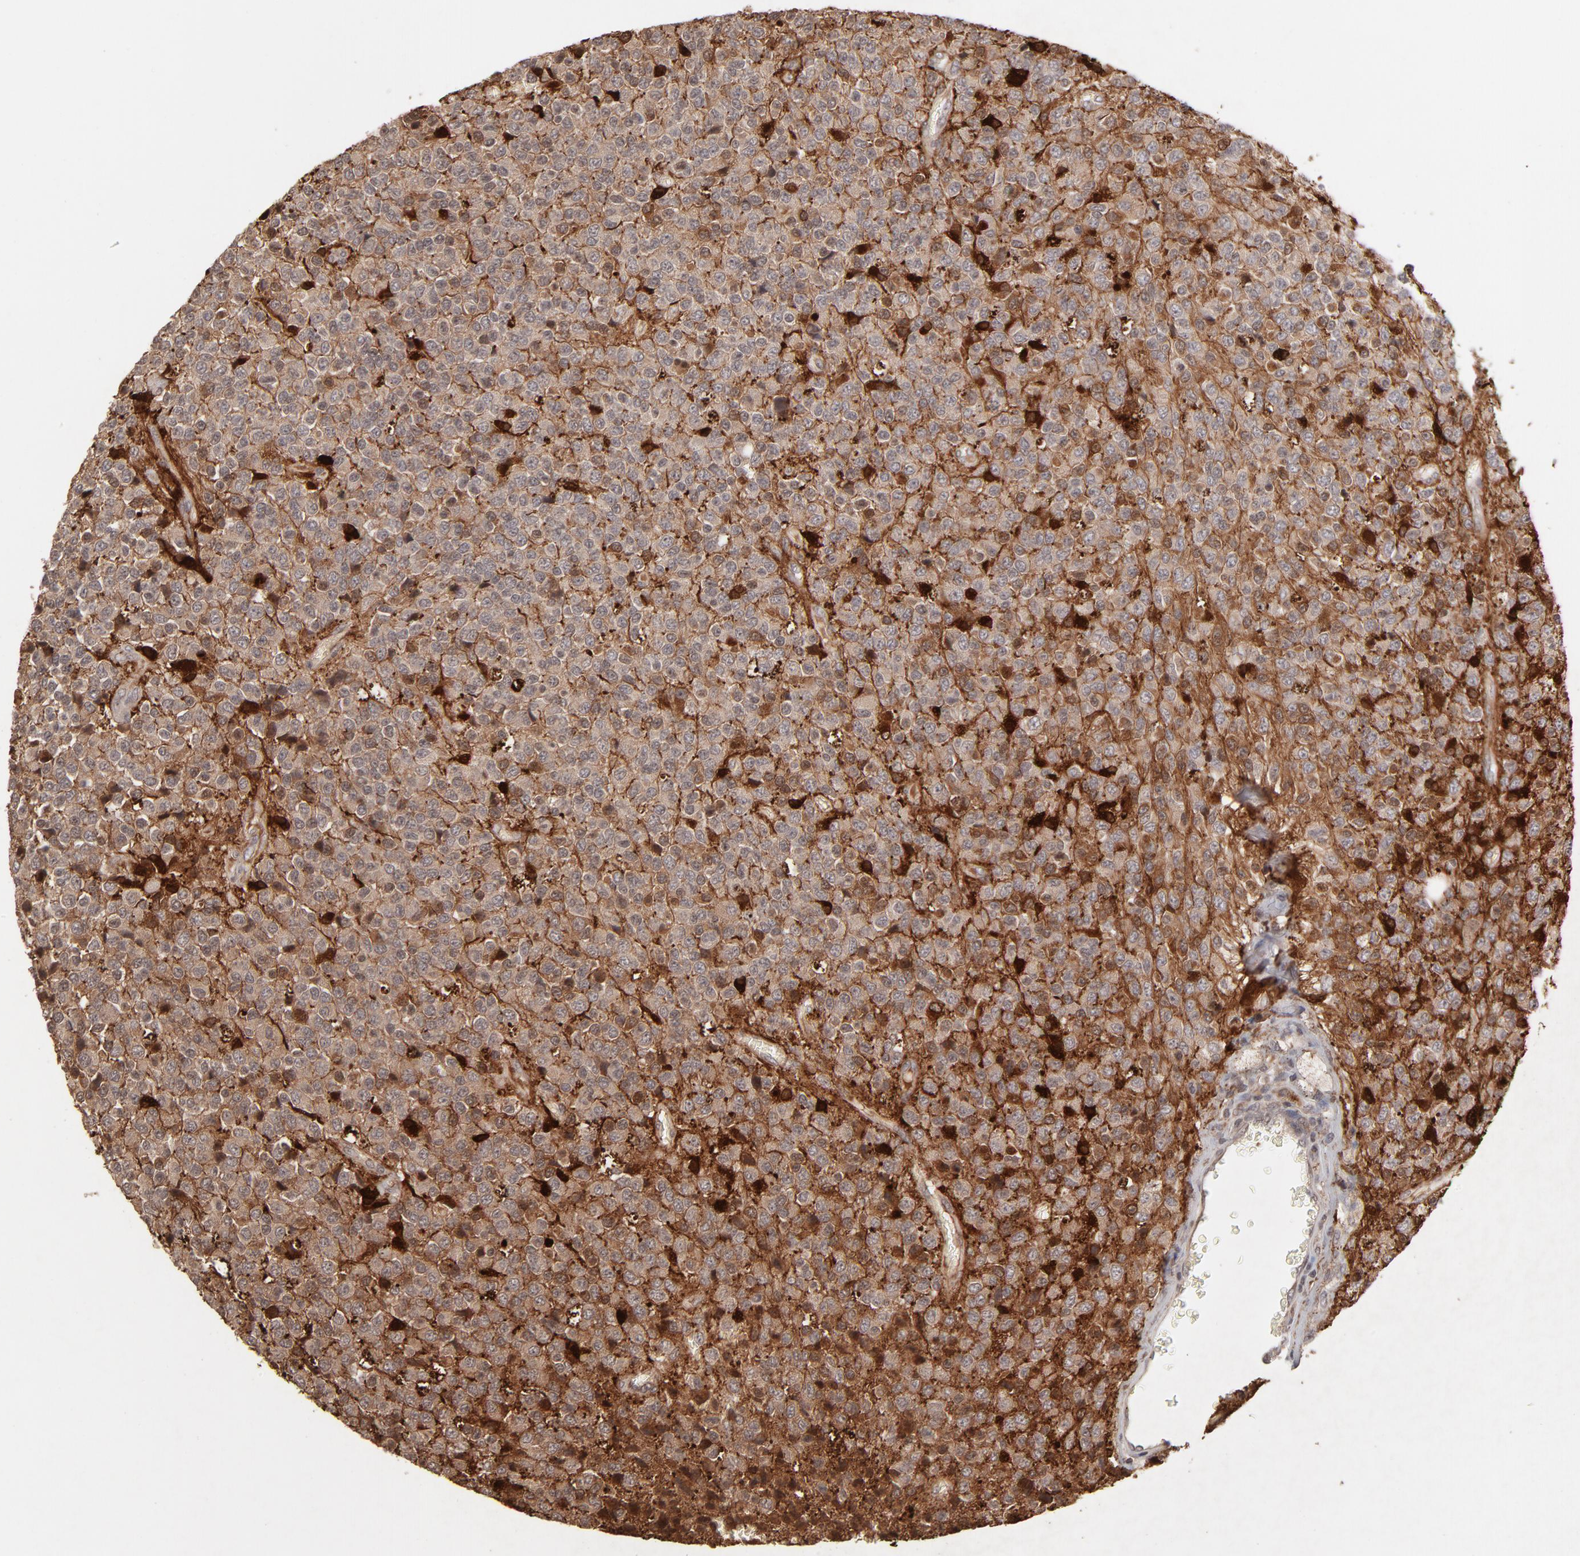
{"staining": {"intensity": "negative", "quantity": "none", "location": "none"}, "tissue": "glioma", "cell_type": "Tumor cells", "image_type": "cancer", "snomed": [{"axis": "morphology", "description": "Glioma, malignant, High grade"}, {"axis": "topography", "description": "pancreas cauda"}], "caption": "Tumor cells are negative for protein expression in human glioma.", "gene": "ARIH1", "patient": {"sex": "male", "age": 60}}